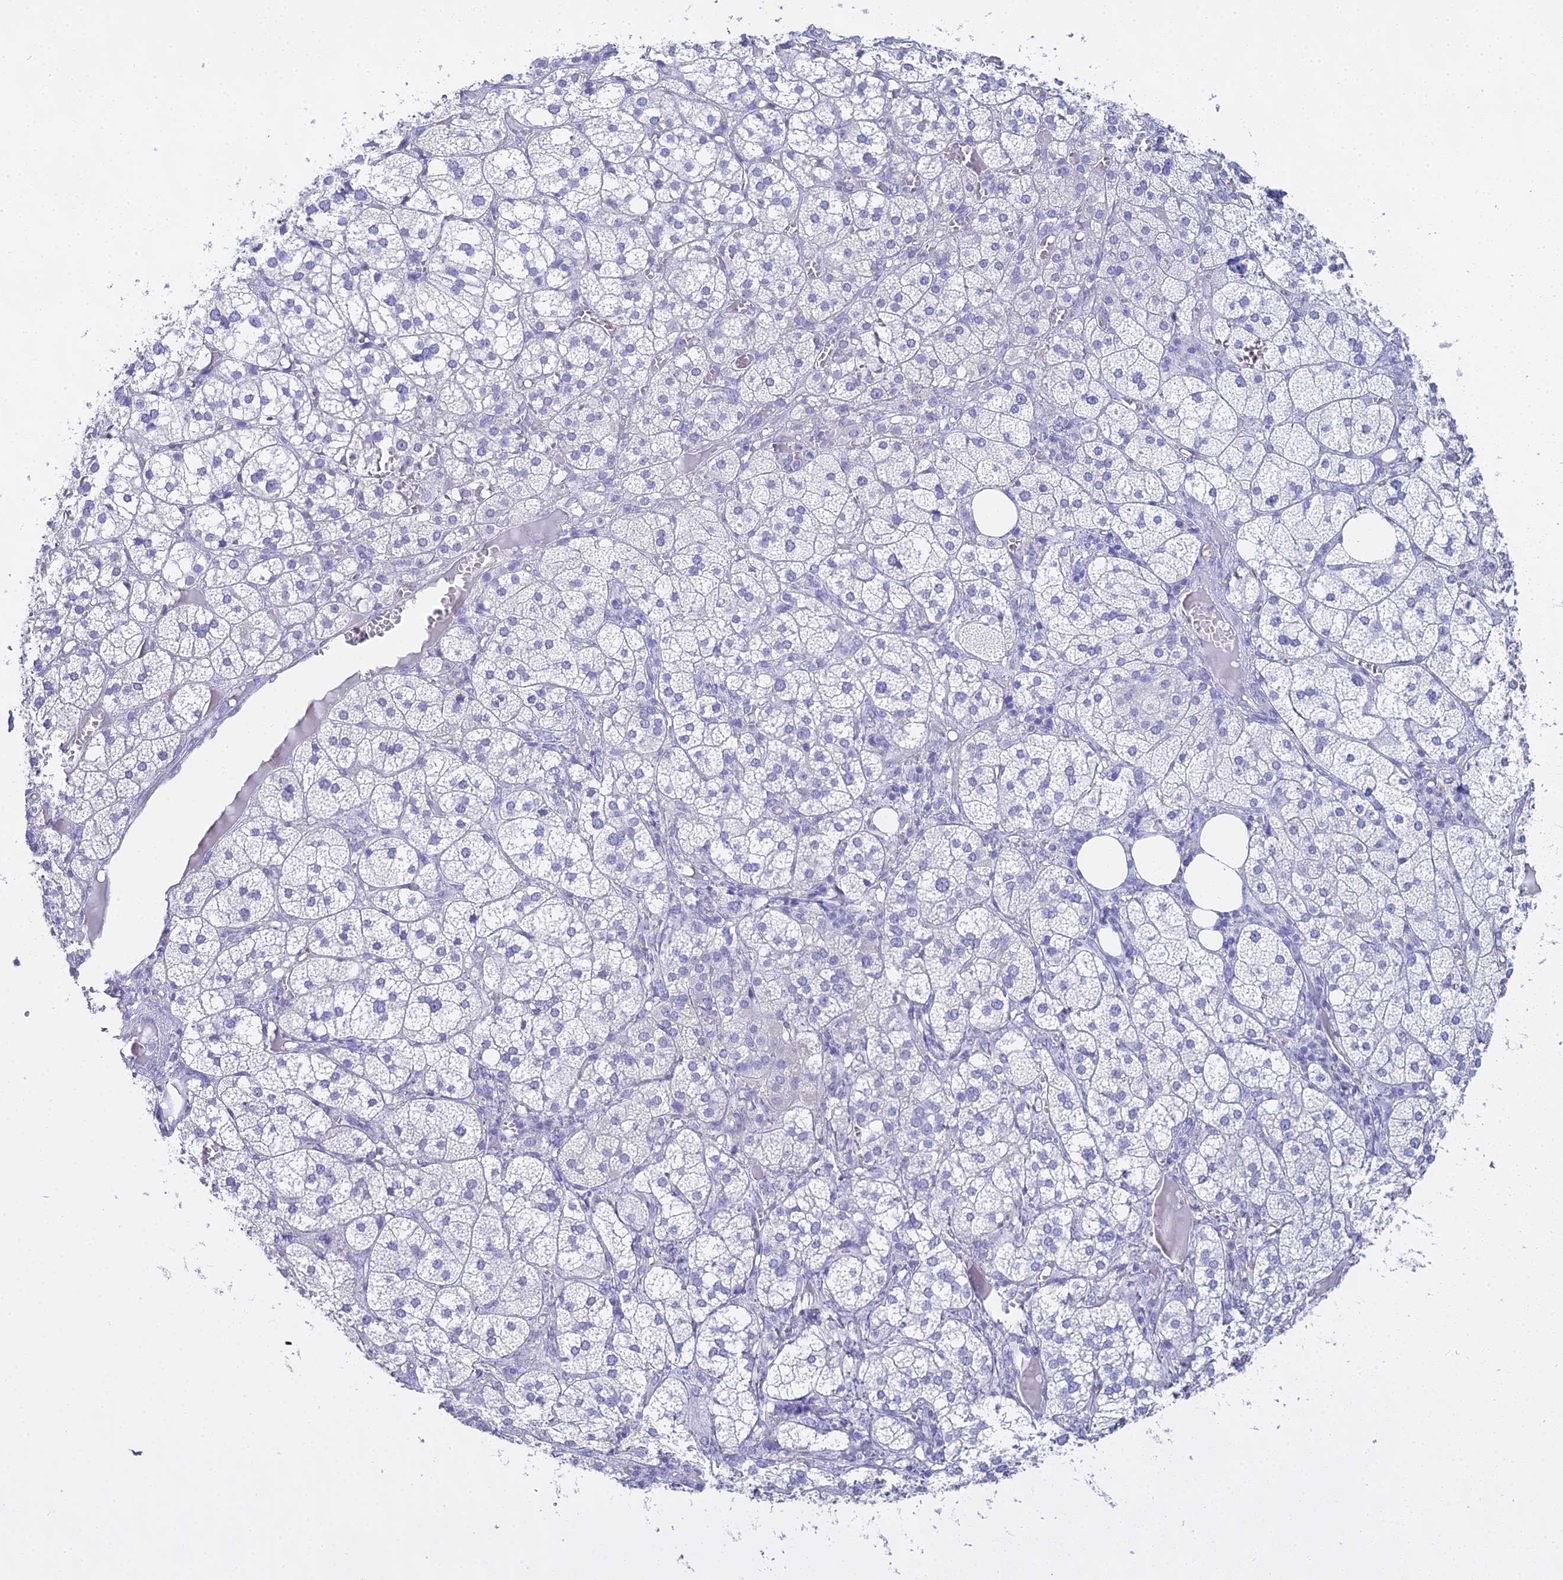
{"staining": {"intensity": "negative", "quantity": "none", "location": "none"}, "tissue": "adrenal gland", "cell_type": "Glandular cells", "image_type": "normal", "snomed": [{"axis": "morphology", "description": "Normal tissue, NOS"}, {"axis": "topography", "description": "Adrenal gland"}], "caption": "Immunohistochemistry (IHC) photomicrograph of unremarkable adrenal gland: adrenal gland stained with DAB (3,3'-diaminobenzidine) reveals no significant protein staining in glandular cells.", "gene": "S100A7", "patient": {"sex": "female", "age": 61}}